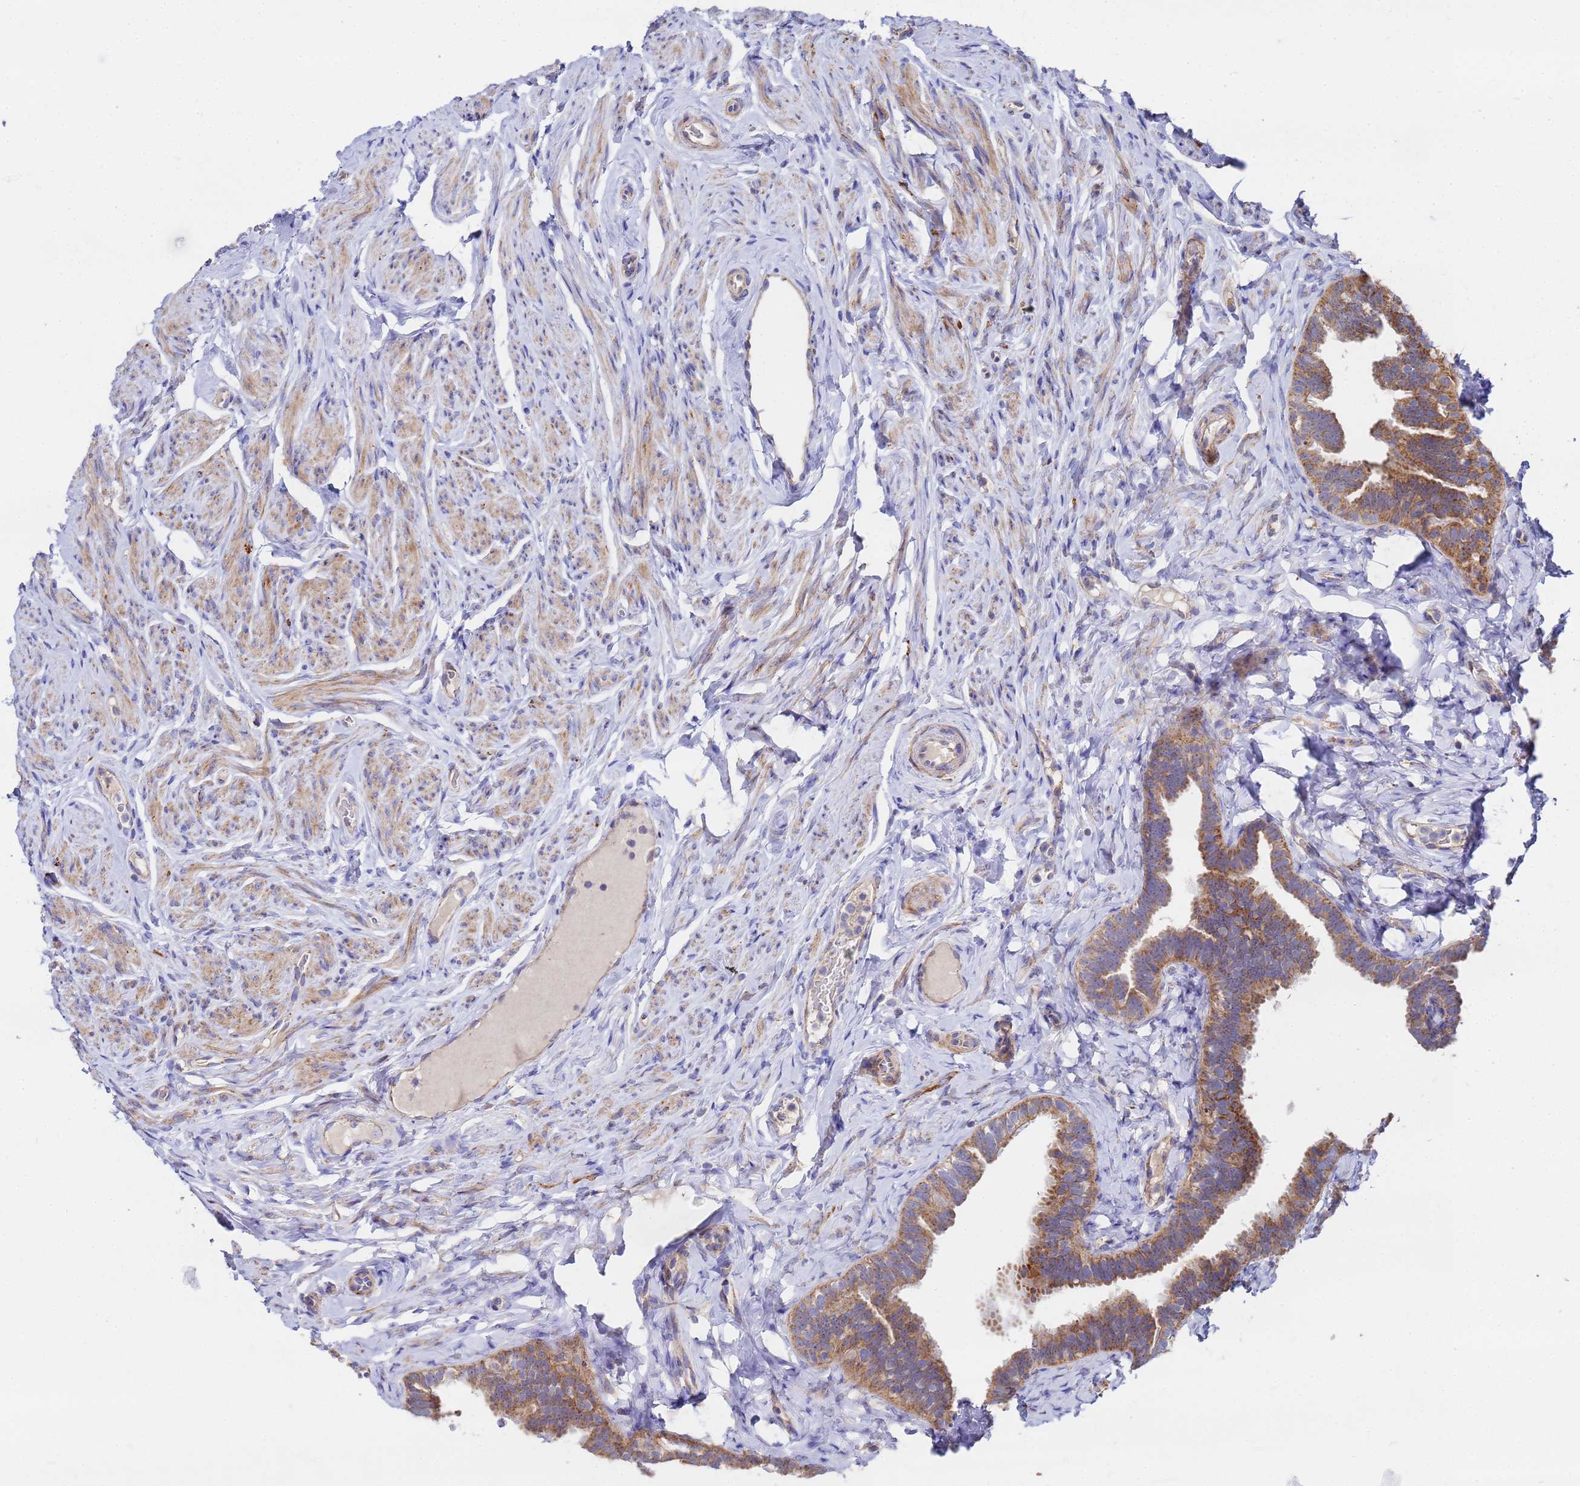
{"staining": {"intensity": "moderate", "quantity": ">75%", "location": "cytoplasmic/membranous"}, "tissue": "fallopian tube", "cell_type": "Glandular cells", "image_type": "normal", "snomed": [{"axis": "morphology", "description": "Normal tissue, NOS"}, {"axis": "topography", "description": "Fallopian tube"}], "caption": "This photomicrograph exhibits unremarkable fallopian tube stained with IHC to label a protein in brown. The cytoplasmic/membranous of glandular cells show moderate positivity for the protein. Nuclei are counter-stained blue.", "gene": "FAHD2A", "patient": {"sex": "female", "age": 65}}